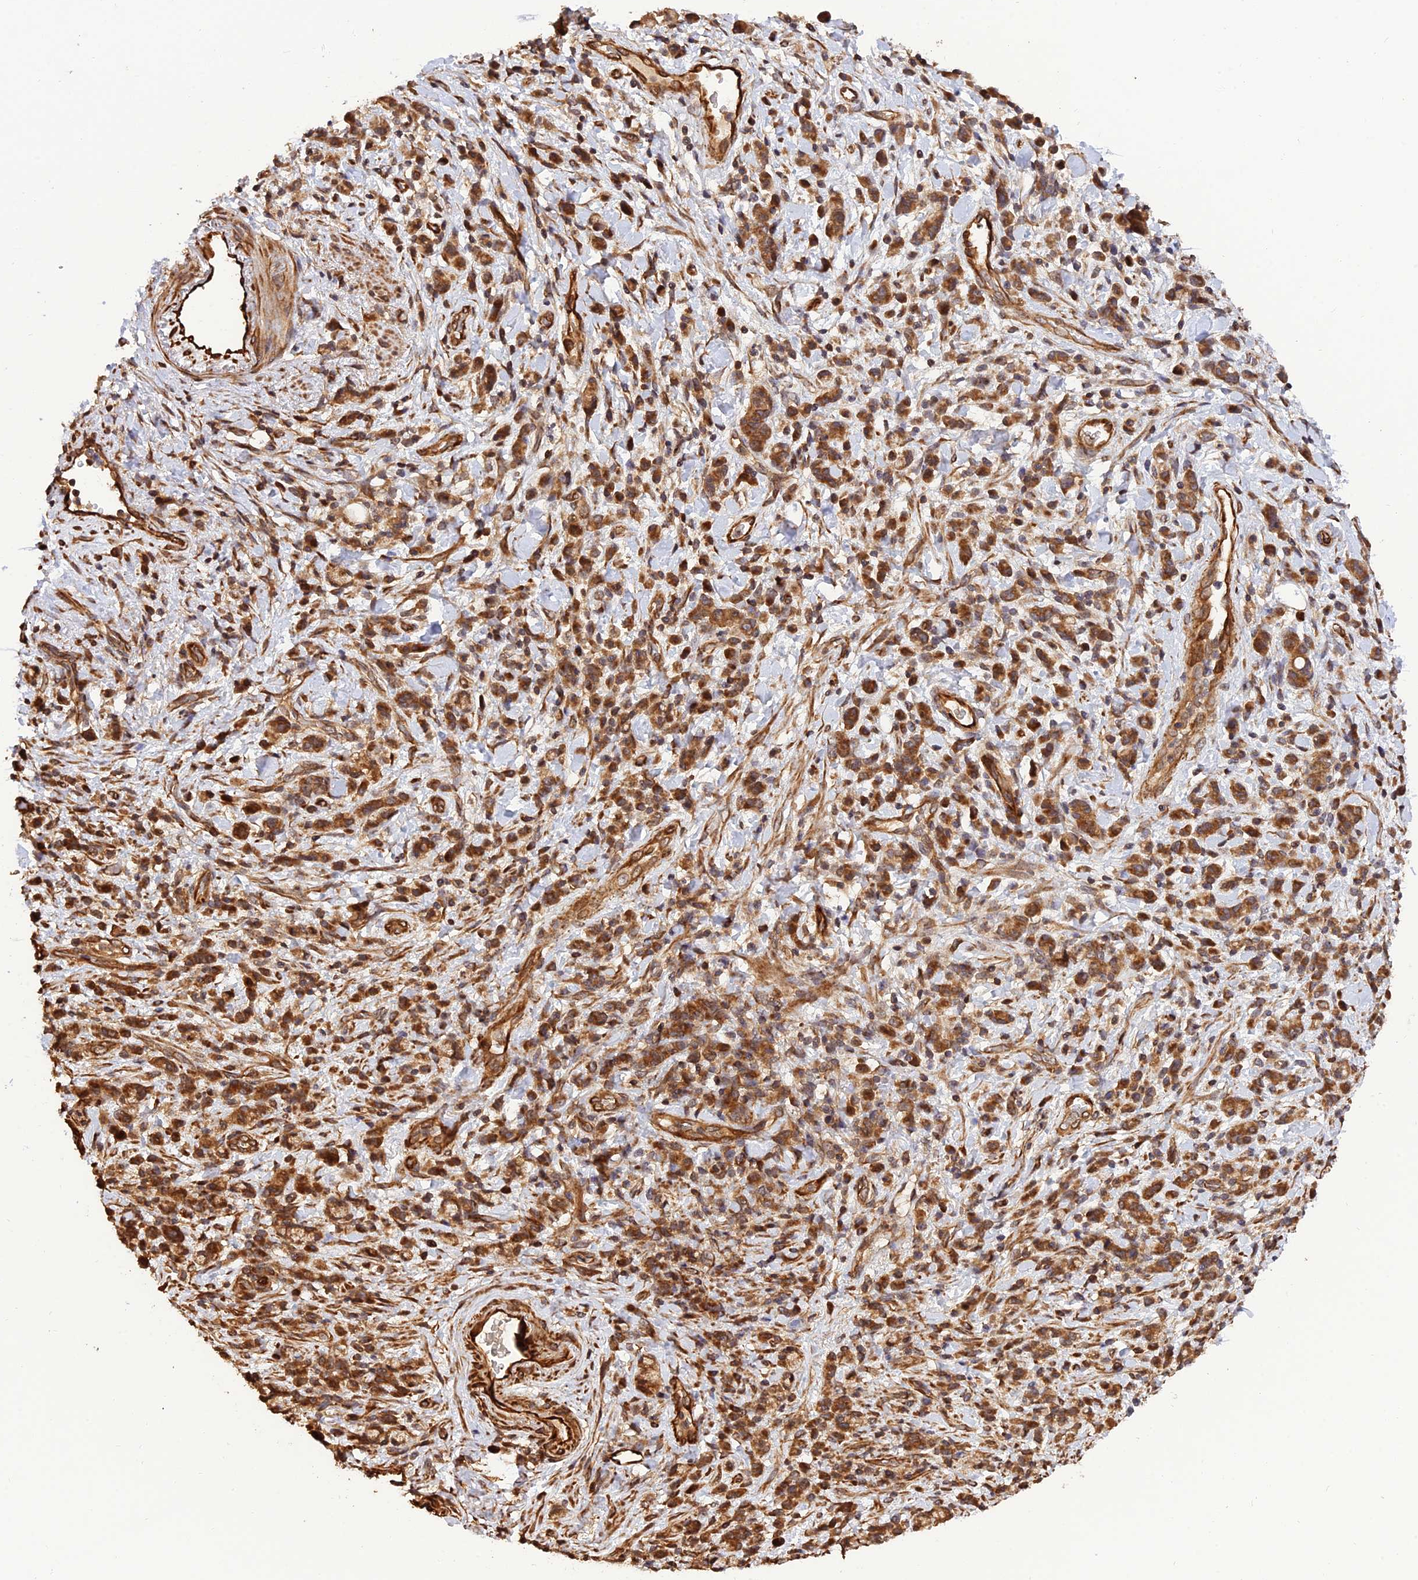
{"staining": {"intensity": "strong", "quantity": ">75%", "location": "cytoplasmic/membranous"}, "tissue": "stomach cancer", "cell_type": "Tumor cells", "image_type": "cancer", "snomed": [{"axis": "morphology", "description": "Adenocarcinoma, NOS"}, {"axis": "topography", "description": "Stomach"}], "caption": "Brown immunohistochemical staining in human stomach cancer (adenocarcinoma) exhibits strong cytoplasmic/membranous expression in approximately >75% of tumor cells. Using DAB (3,3'-diaminobenzidine) (brown) and hematoxylin (blue) stains, captured at high magnification using brightfield microscopy.", "gene": "CREBL2", "patient": {"sex": "male", "age": 77}}